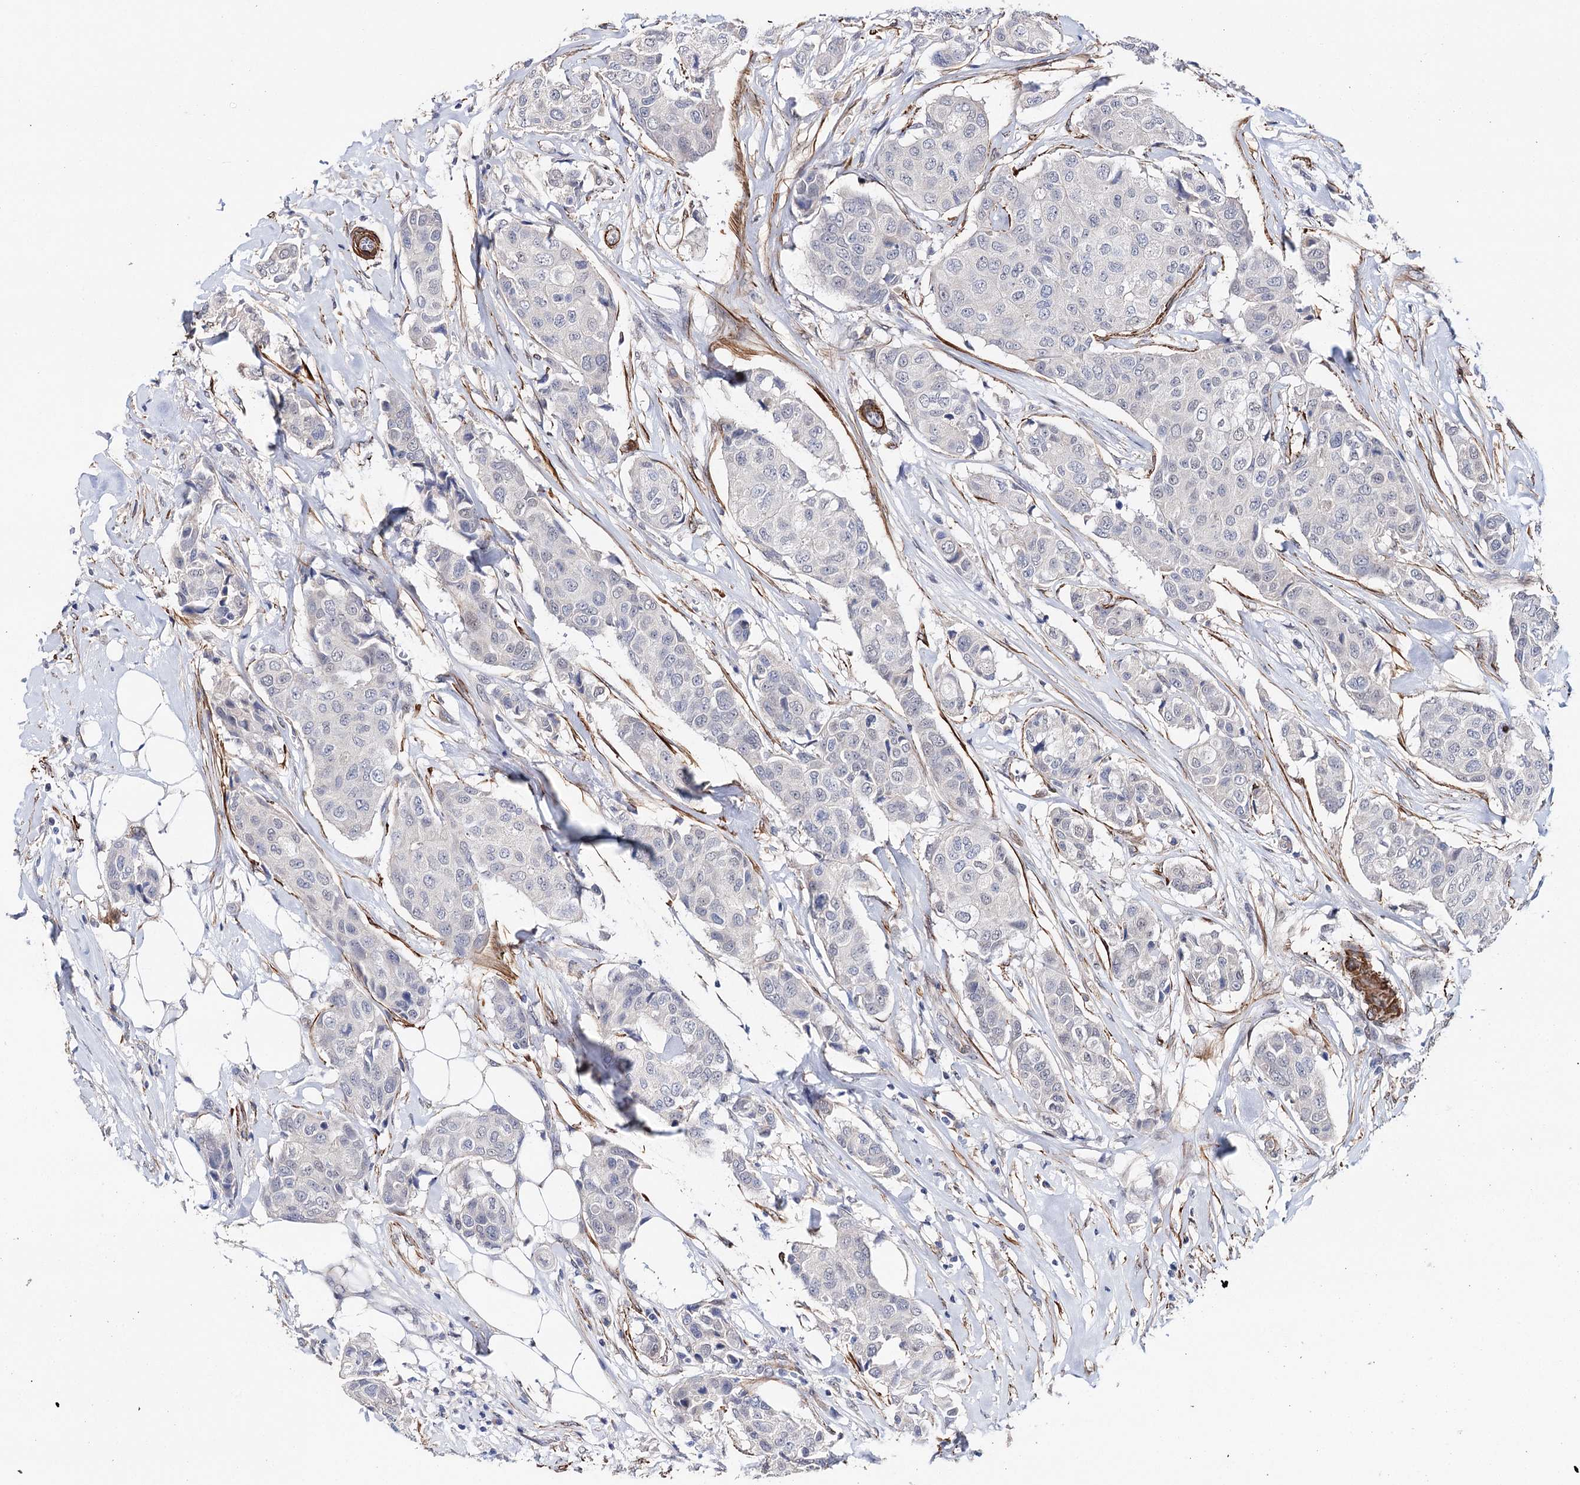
{"staining": {"intensity": "negative", "quantity": "none", "location": "none"}, "tissue": "breast cancer", "cell_type": "Tumor cells", "image_type": "cancer", "snomed": [{"axis": "morphology", "description": "Duct carcinoma"}, {"axis": "topography", "description": "Breast"}], "caption": "High power microscopy photomicrograph of an IHC histopathology image of breast cancer (intraductal carcinoma), revealing no significant staining in tumor cells. (Immunohistochemistry (ihc), brightfield microscopy, high magnification).", "gene": "CFAP46", "patient": {"sex": "female", "age": 80}}